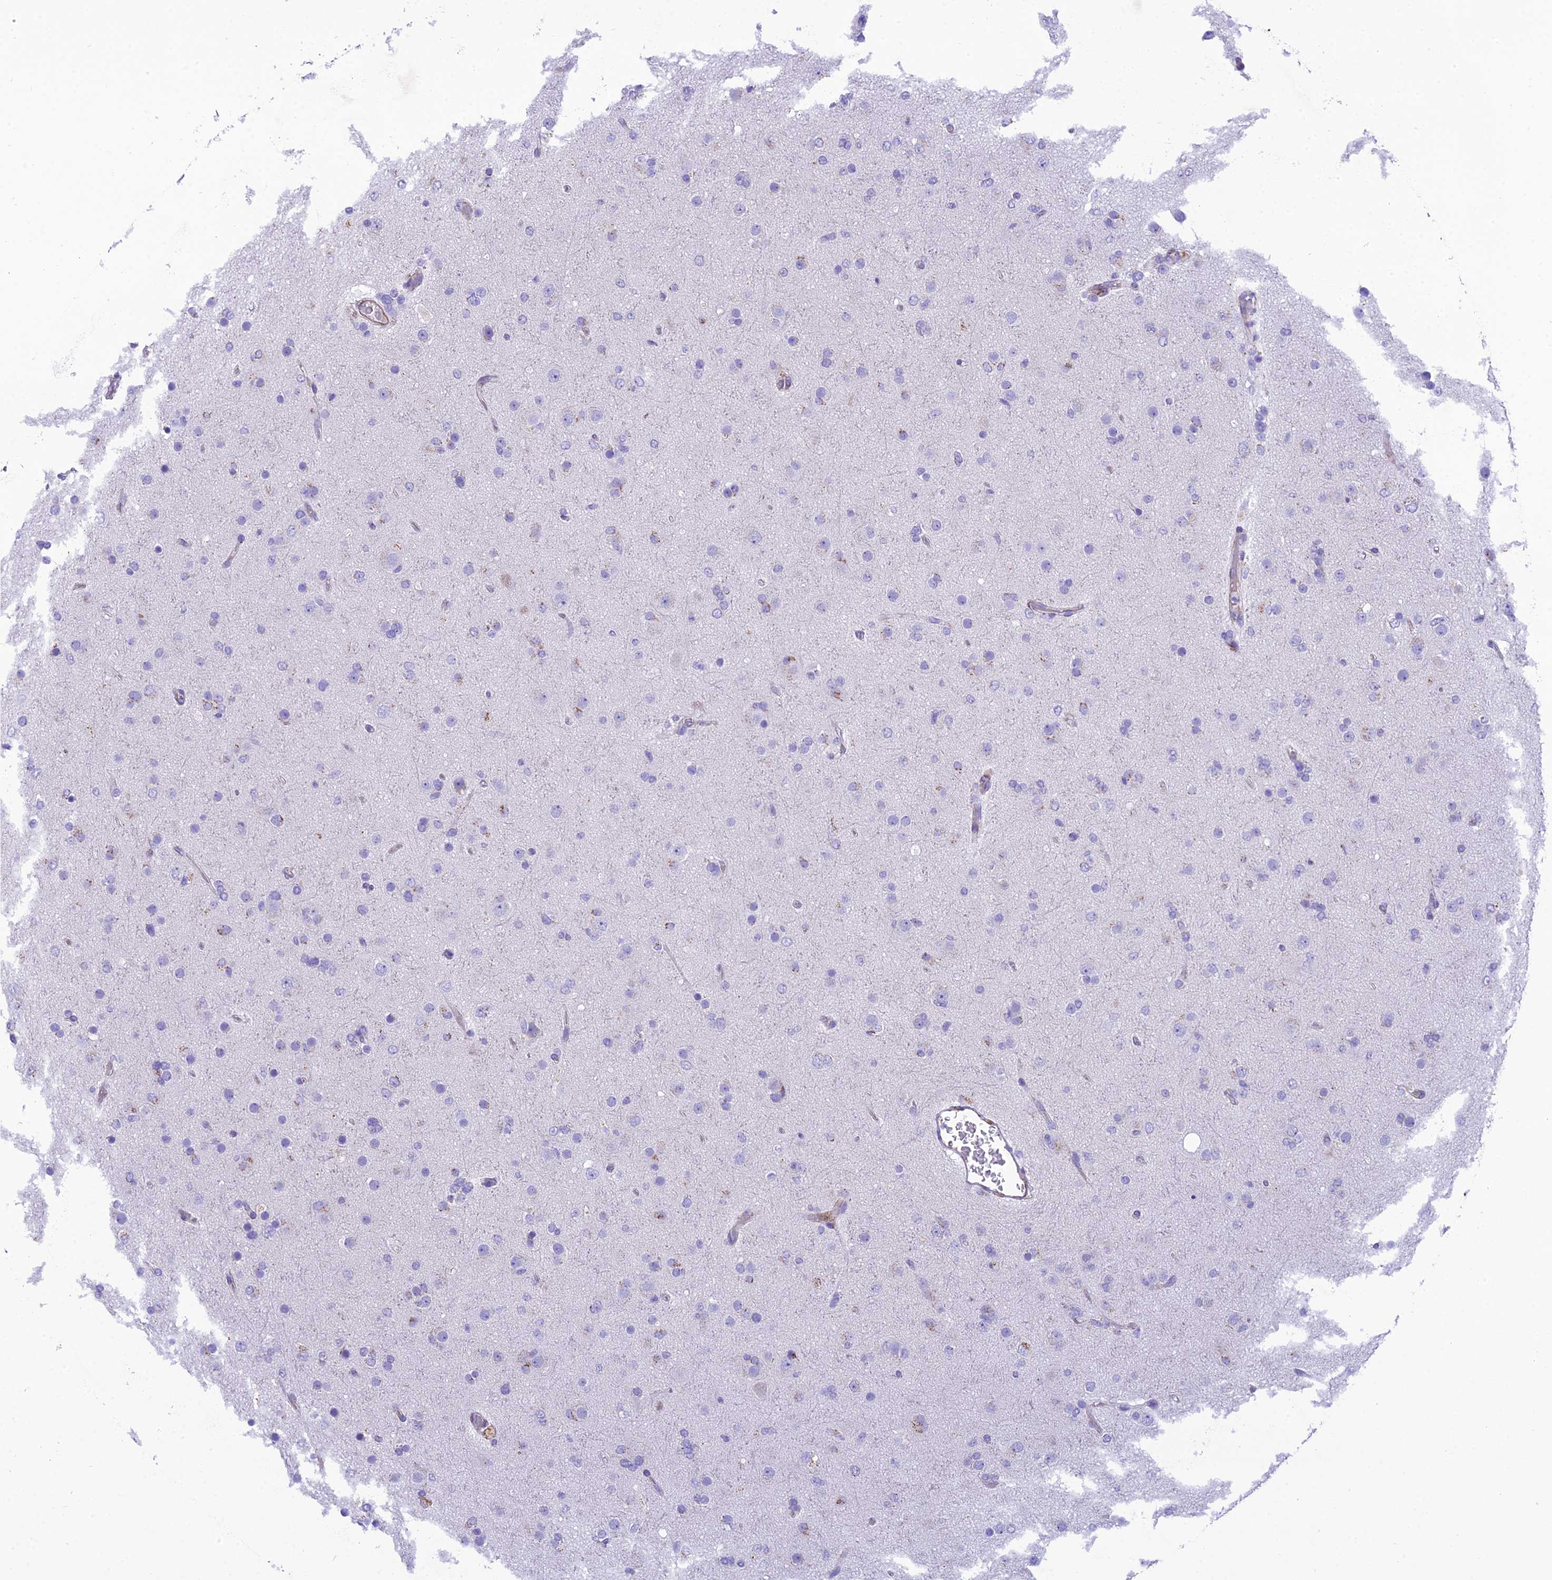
{"staining": {"intensity": "negative", "quantity": "none", "location": "none"}, "tissue": "glioma", "cell_type": "Tumor cells", "image_type": "cancer", "snomed": [{"axis": "morphology", "description": "Glioma, malignant, Low grade"}, {"axis": "topography", "description": "Brain"}], "caption": "High power microscopy image of an immunohistochemistry (IHC) photomicrograph of low-grade glioma (malignant), revealing no significant positivity in tumor cells. (DAB immunohistochemistry with hematoxylin counter stain).", "gene": "GFRA1", "patient": {"sex": "male", "age": 65}}